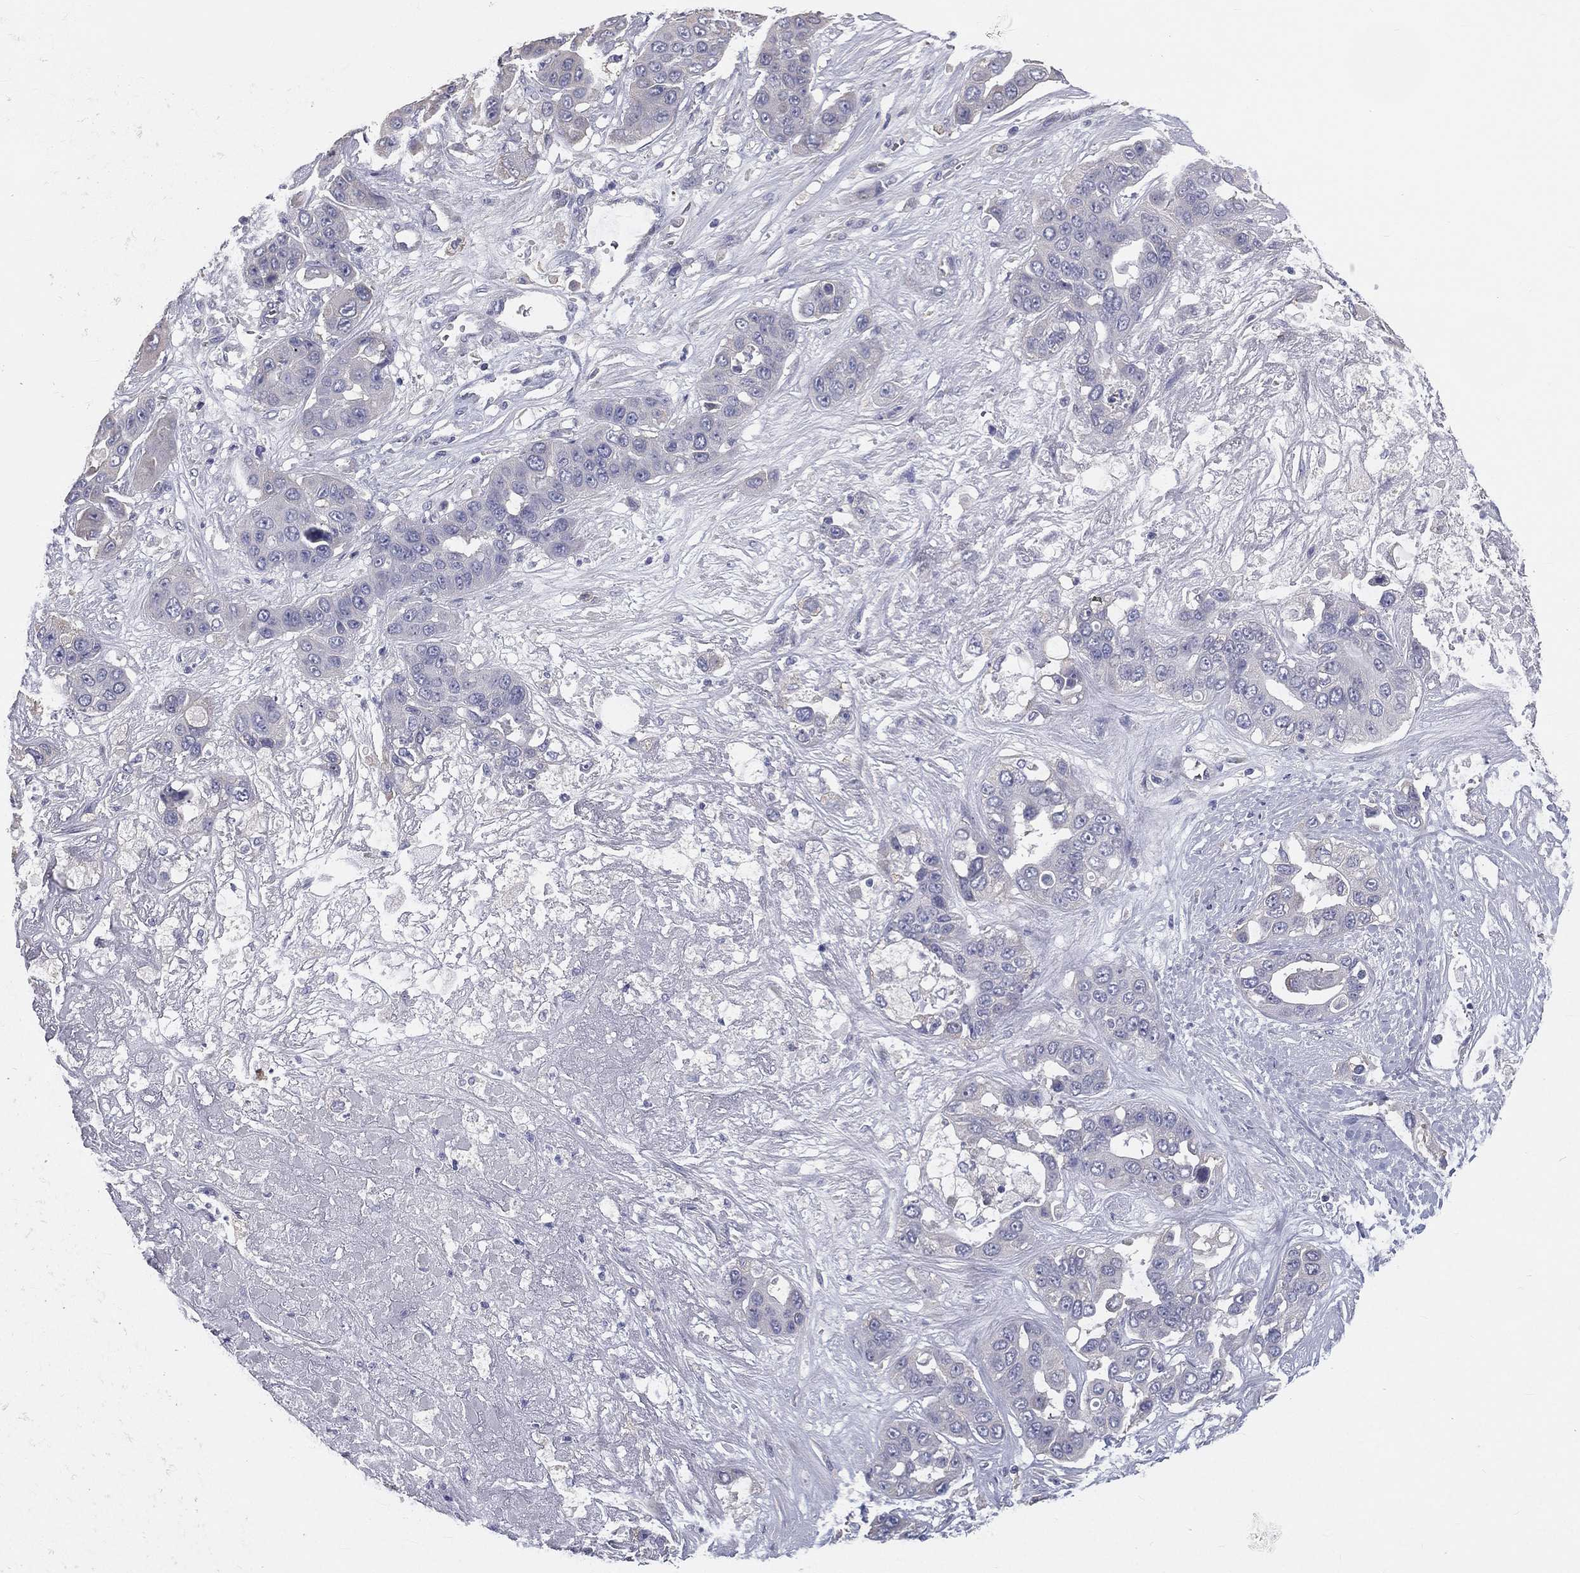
{"staining": {"intensity": "negative", "quantity": "none", "location": "none"}, "tissue": "liver cancer", "cell_type": "Tumor cells", "image_type": "cancer", "snomed": [{"axis": "morphology", "description": "Cholangiocarcinoma"}, {"axis": "topography", "description": "Liver"}], "caption": "A high-resolution image shows IHC staining of liver cholangiocarcinoma, which shows no significant positivity in tumor cells.", "gene": "MUC13", "patient": {"sex": "female", "age": 52}}